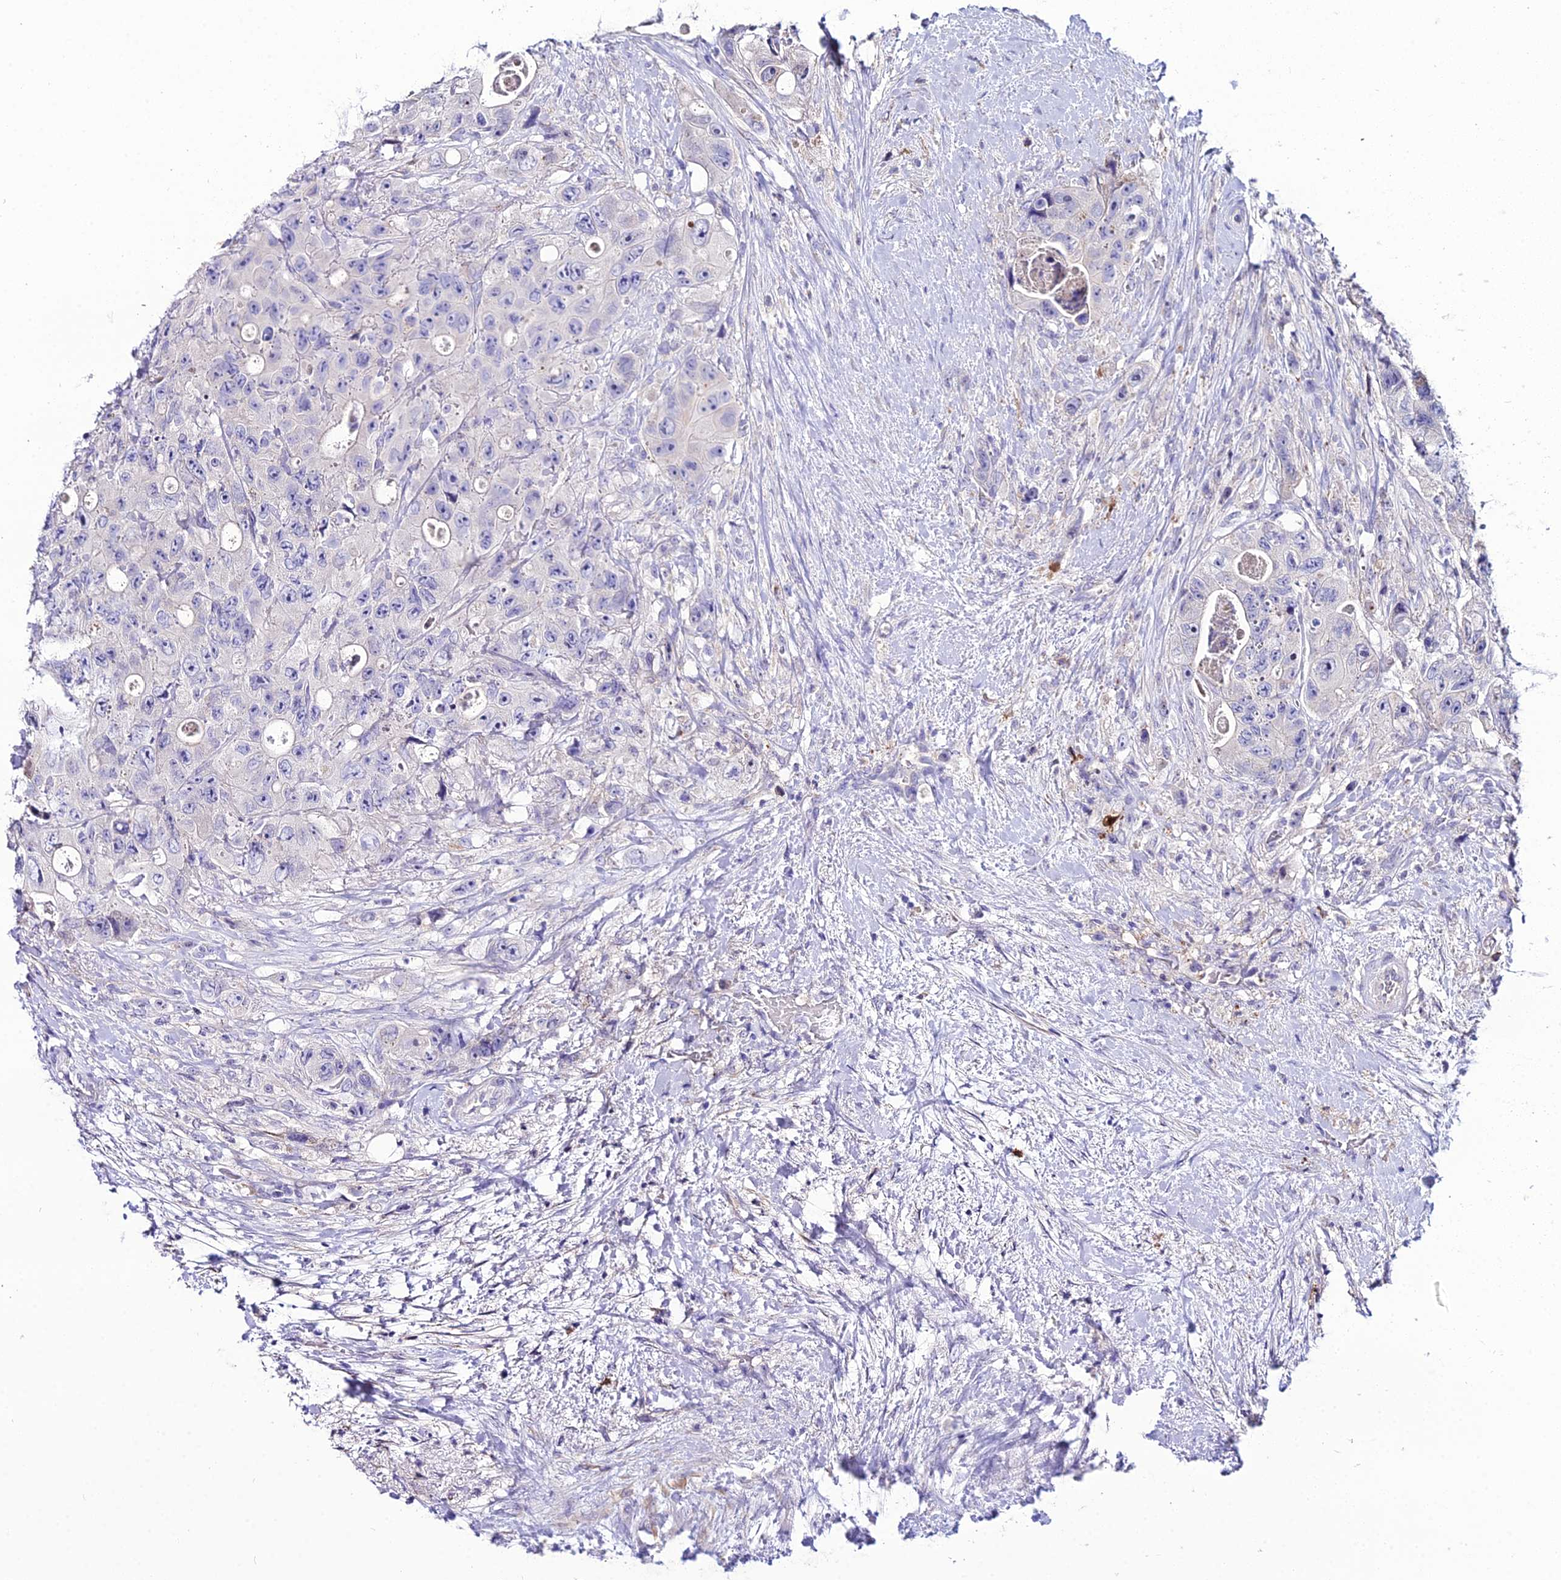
{"staining": {"intensity": "negative", "quantity": "none", "location": "none"}, "tissue": "colorectal cancer", "cell_type": "Tumor cells", "image_type": "cancer", "snomed": [{"axis": "morphology", "description": "Adenocarcinoma, NOS"}, {"axis": "topography", "description": "Colon"}], "caption": "High magnification brightfield microscopy of colorectal cancer (adenocarcinoma) stained with DAB (brown) and counterstained with hematoxylin (blue): tumor cells show no significant expression. (DAB IHC, high magnification).", "gene": "MB21D2", "patient": {"sex": "female", "age": 46}}